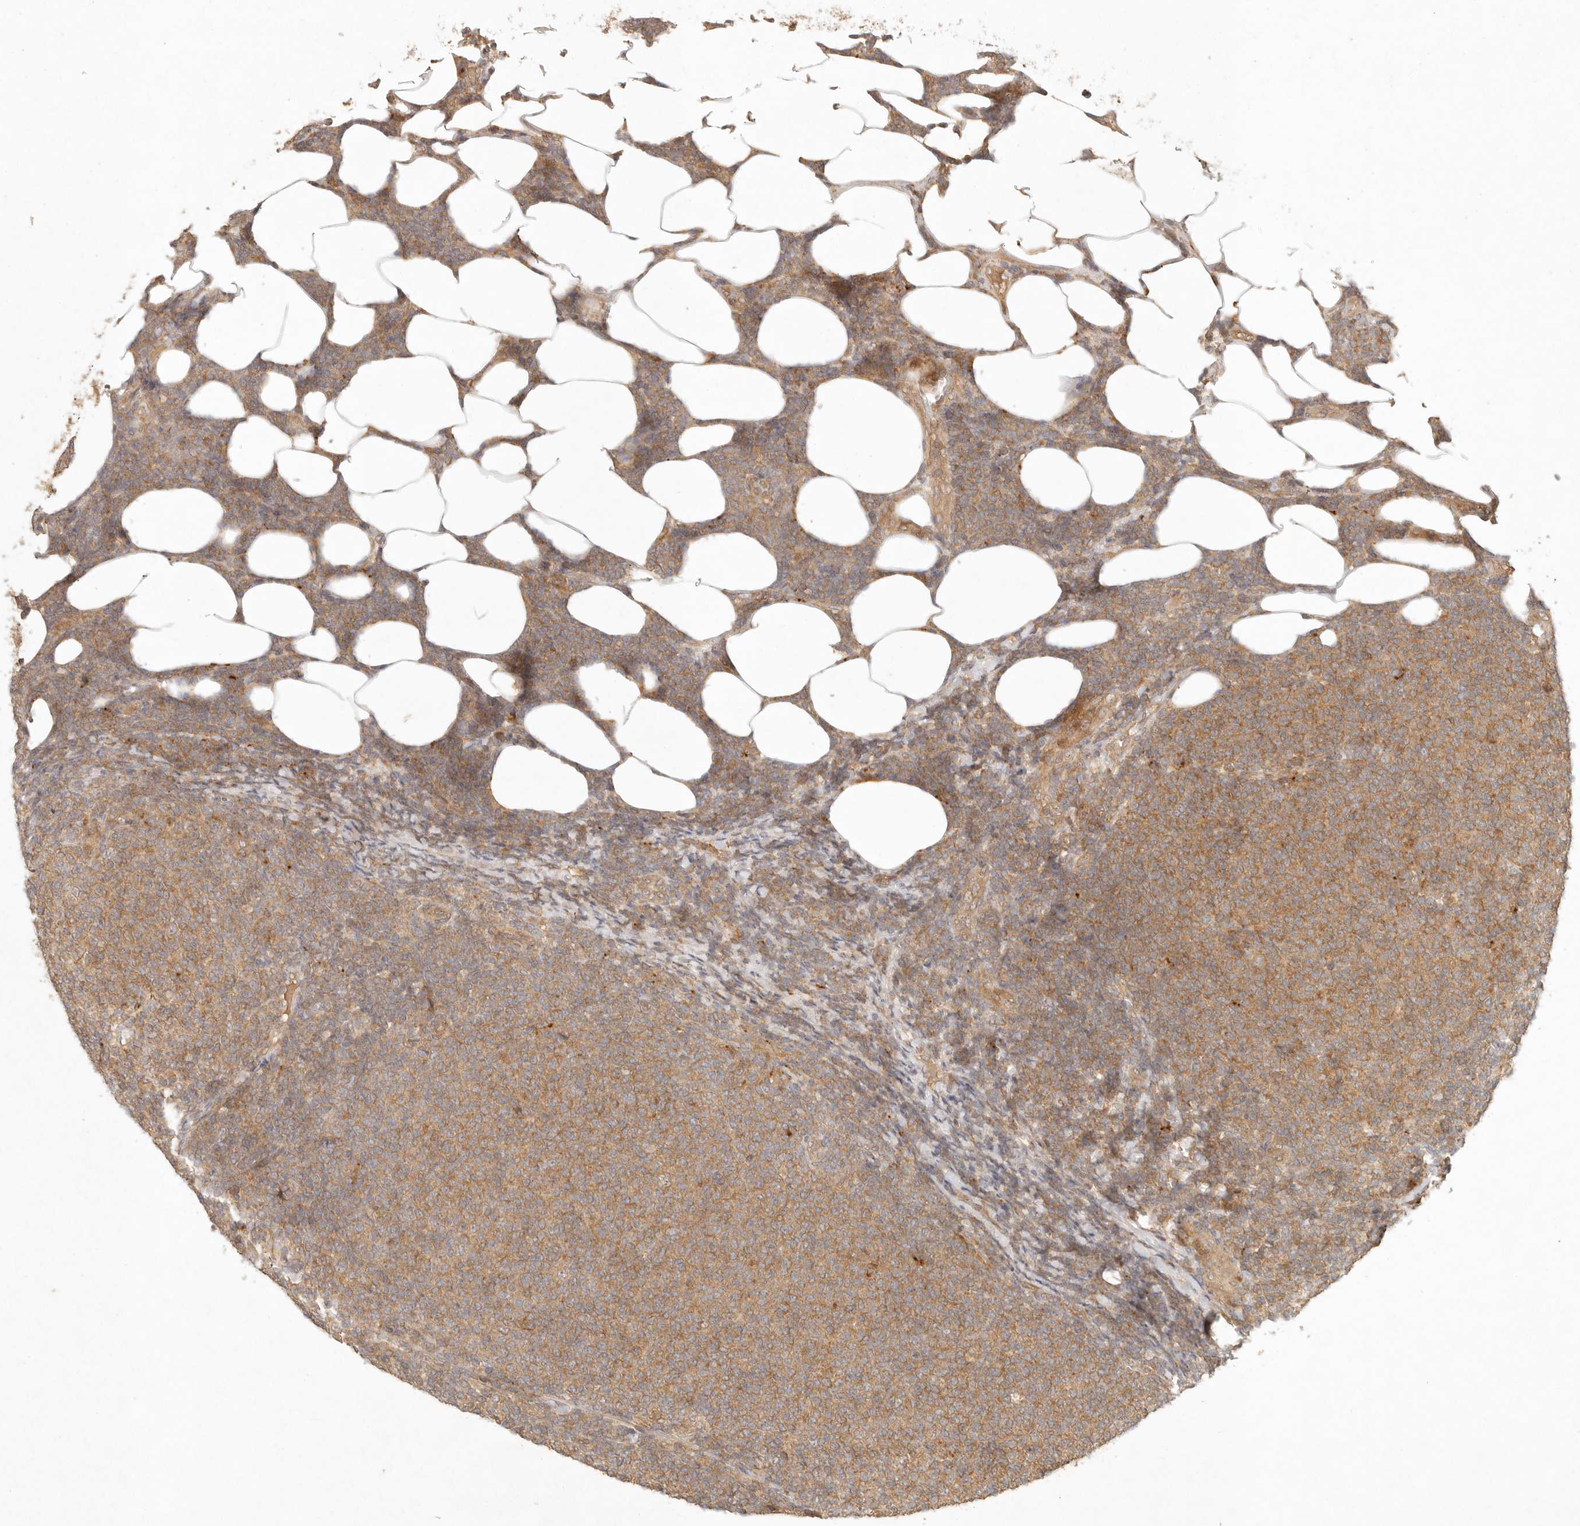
{"staining": {"intensity": "weak", "quantity": ">75%", "location": "cytoplasmic/membranous"}, "tissue": "lymphoma", "cell_type": "Tumor cells", "image_type": "cancer", "snomed": [{"axis": "morphology", "description": "Malignant lymphoma, non-Hodgkin's type, Low grade"}, {"axis": "topography", "description": "Lymph node"}], "caption": "High-magnification brightfield microscopy of malignant lymphoma, non-Hodgkin's type (low-grade) stained with DAB (3,3'-diaminobenzidine) (brown) and counterstained with hematoxylin (blue). tumor cells exhibit weak cytoplasmic/membranous positivity is seen in about>75% of cells. The staining was performed using DAB (3,3'-diaminobenzidine), with brown indicating positive protein expression. Nuclei are stained blue with hematoxylin.", "gene": "ANKRD61", "patient": {"sex": "male", "age": 66}}